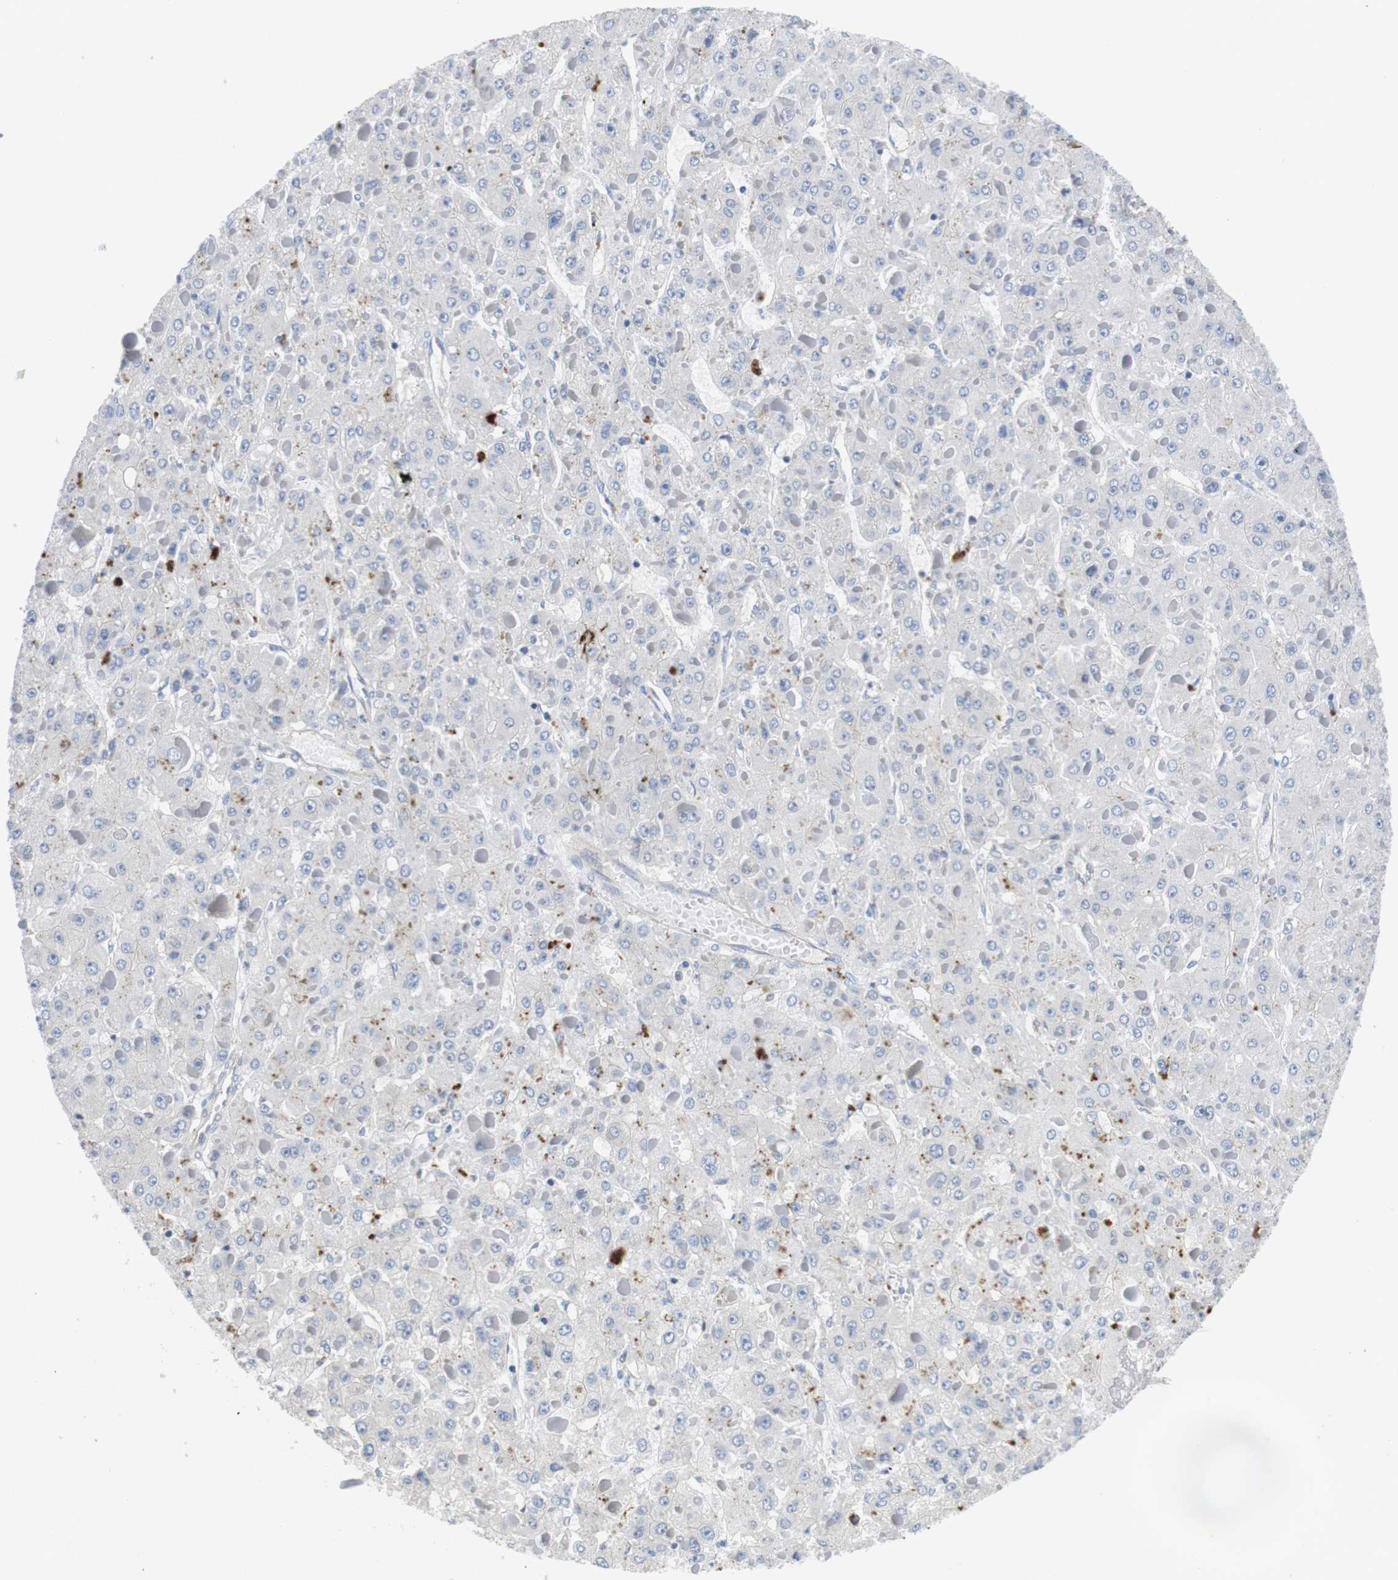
{"staining": {"intensity": "negative", "quantity": "none", "location": "none"}, "tissue": "liver cancer", "cell_type": "Tumor cells", "image_type": "cancer", "snomed": [{"axis": "morphology", "description": "Carcinoma, Hepatocellular, NOS"}, {"axis": "topography", "description": "Liver"}], "caption": "Liver cancer was stained to show a protein in brown. There is no significant staining in tumor cells.", "gene": "NECTIN1", "patient": {"sex": "female", "age": 73}}